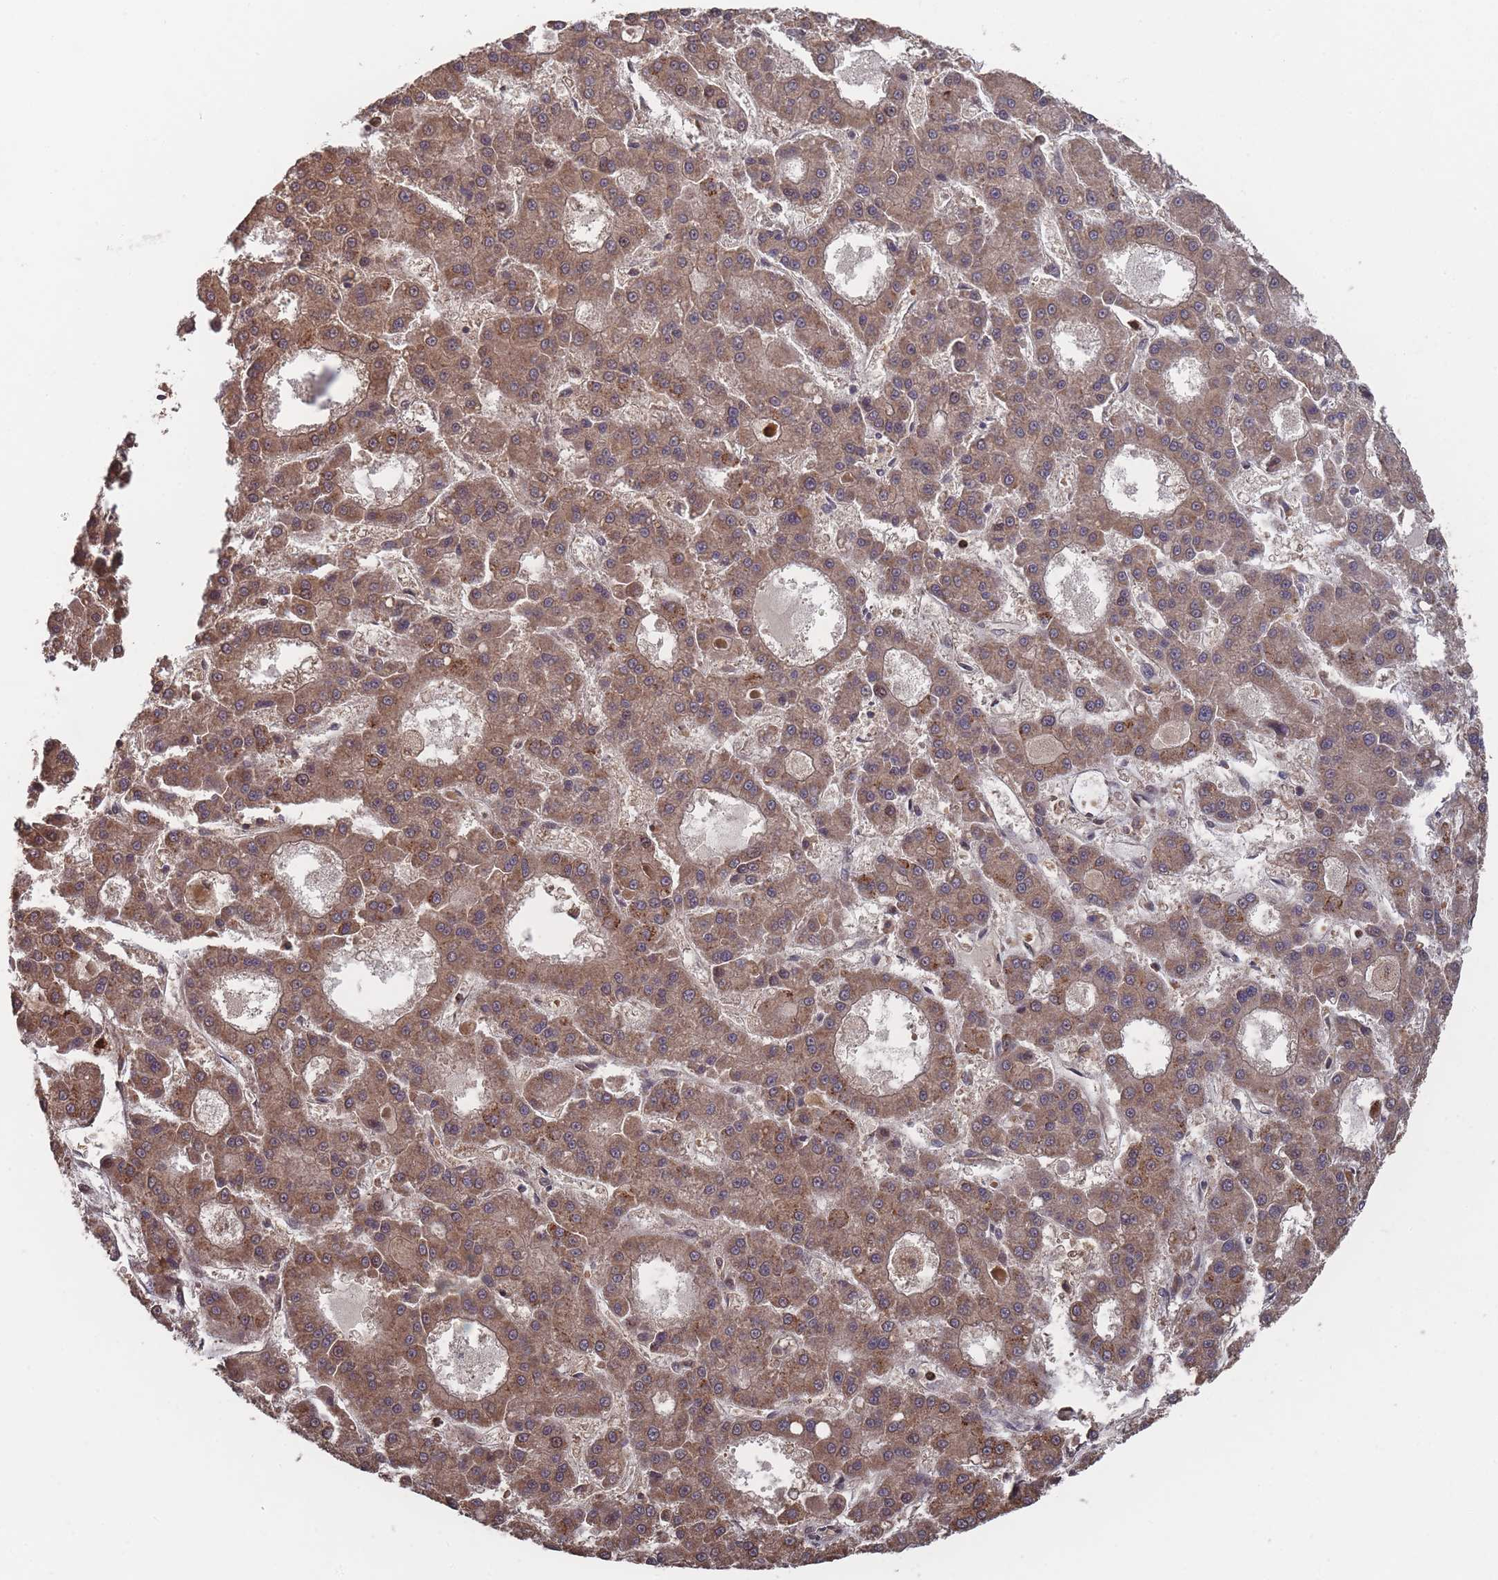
{"staining": {"intensity": "moderate", "quantity": ">75%", "location": "cytoplasmic/membranous"}, "tissue": "liver cancer", "cell_type": "Tumor cells", "image_type": "cancer", "snomed": [{"axis": "morphology", "description": "Carcinoma, Hepatocellular, NOS"}, {"axis": "topography", "description": "Liver"}], "caption": "This is a histology image of immunohistochemistry staining of liver hepatocellular carcinoma, which shows moderate staining in the cytoplasmic/membranous of tumor cells.", "gene": "SF3B1", "patient": {"sex": "male", "age": 70}}